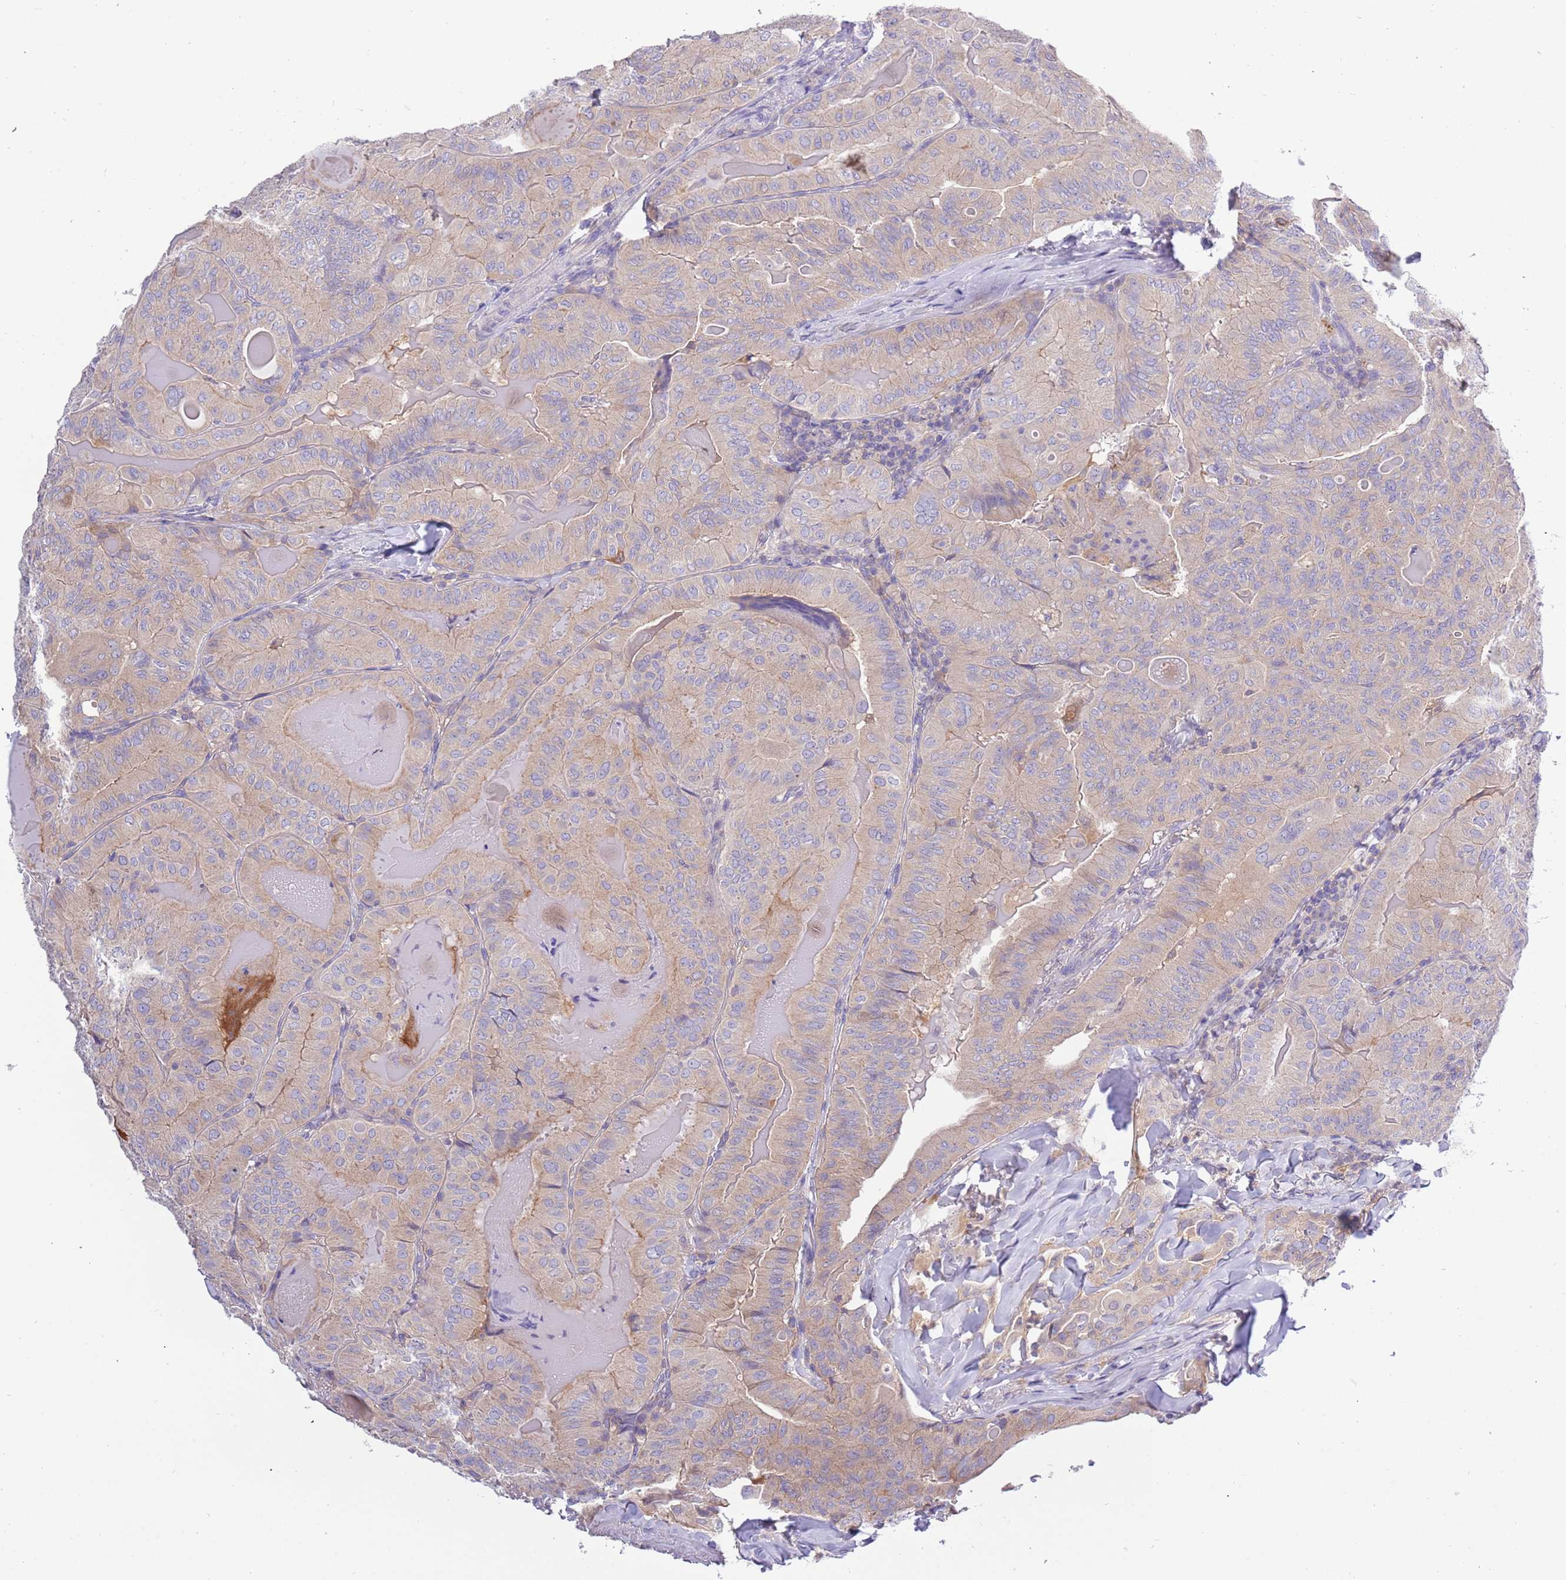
{"staining": {"intensity": "weak", "quantity": "25%-75%", "location": "cytoplasmic/membranous"}, "tissue": "thyroid cancer", "cell_type": "Tumor cells", "image_type": "cancer", "snomed": [{"axis": "morphology", "description": "Papillary adenocarcinoma, NOS"}, {"axis": "topography", "description": "Thyroid gland"}], "caption": "Human papillary adenocarcinoma (thyroid) stained with a brown dye displays weak cytoplasmic/membranous positive expression in about 25%-75% of tumor cells.", "gene": "STIP1", "patient": {"sex": "female", "age": 68}}